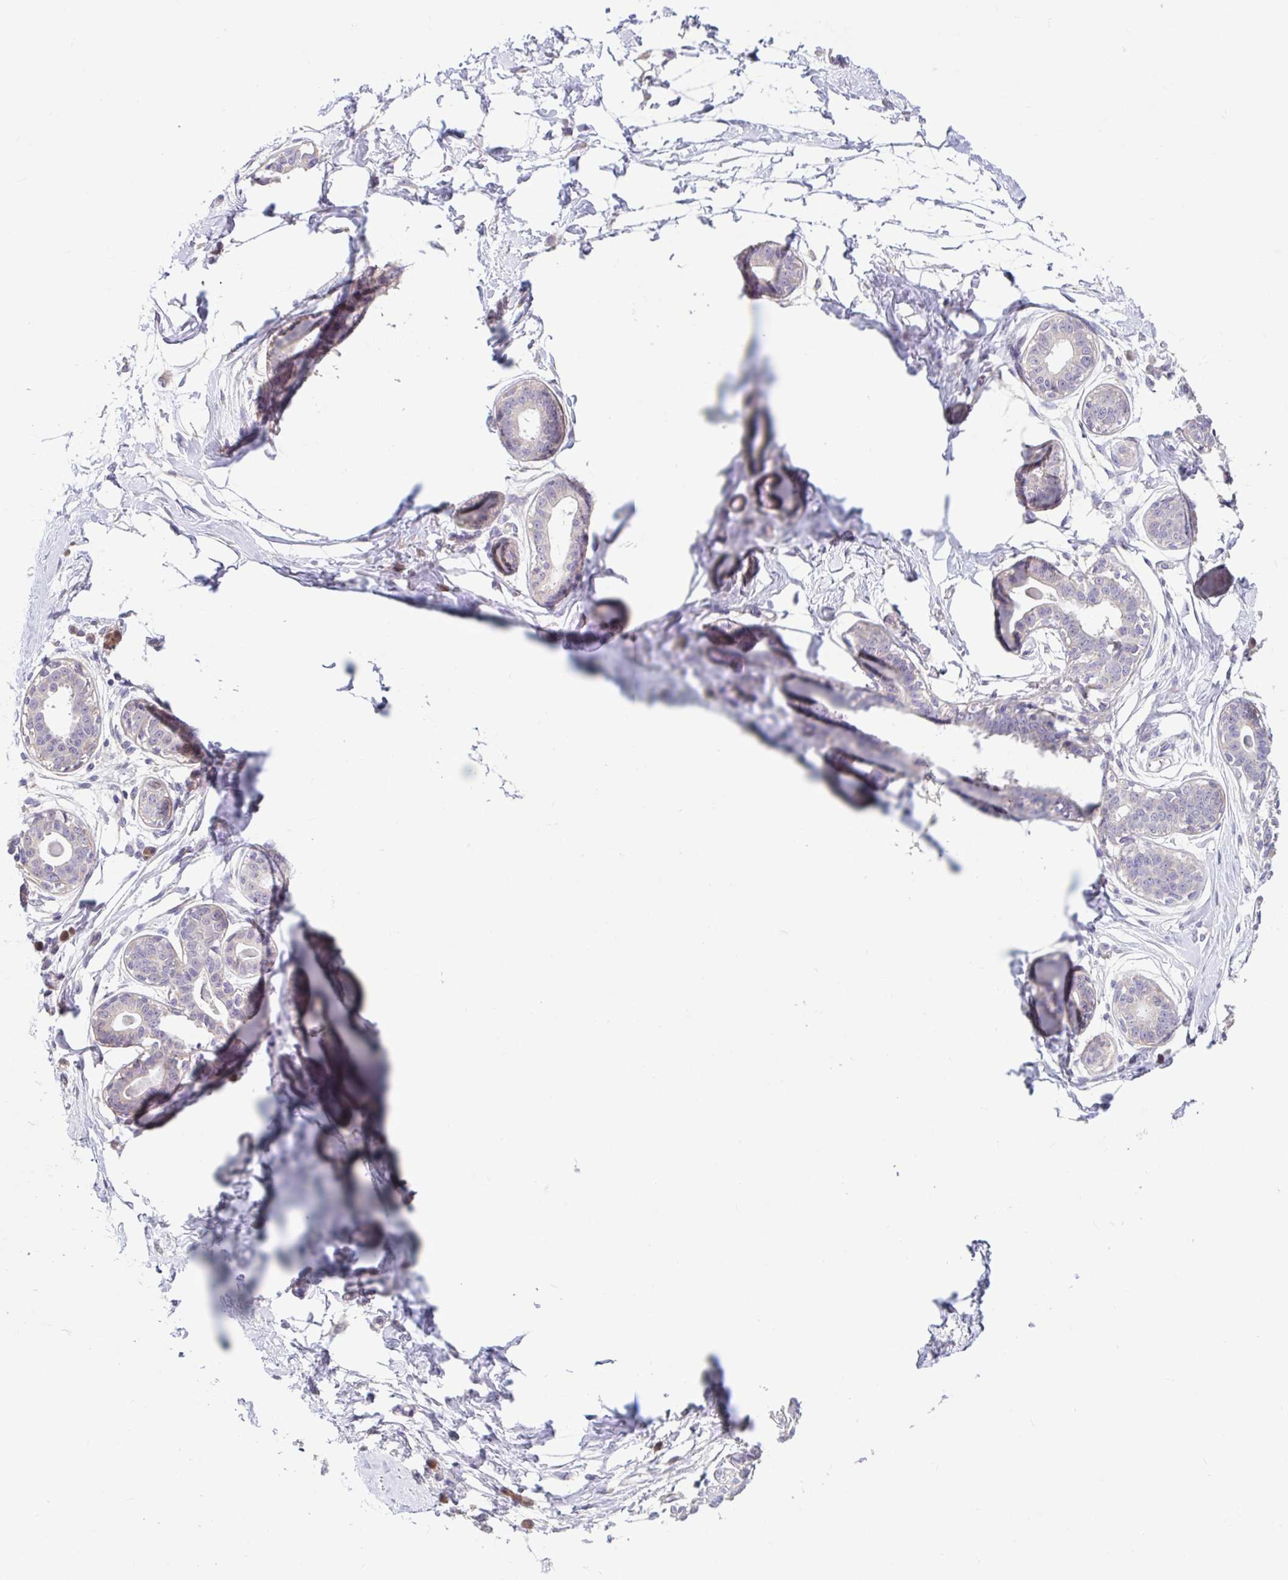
{"staining": {"intensity": "negative", "quantity": "none", "location": "none"}, "tissue": "breast", "cell_type": "Adipocytes", "image_type": "normal", "snomed": [{"axis": "morphology", "description": "Normal tissue, NOS"}, {"axis": "topography", "description": "Breast"}], "caption": "Immunohistochemistry histopathology image of benign breast: human breast stained with DAB (3,3'-diaminobenzidine) demonstrates no significant protein positivity in adipocytes.", "gene": "NT5C1B", "patient": {"sex": "female", "age": 45}}